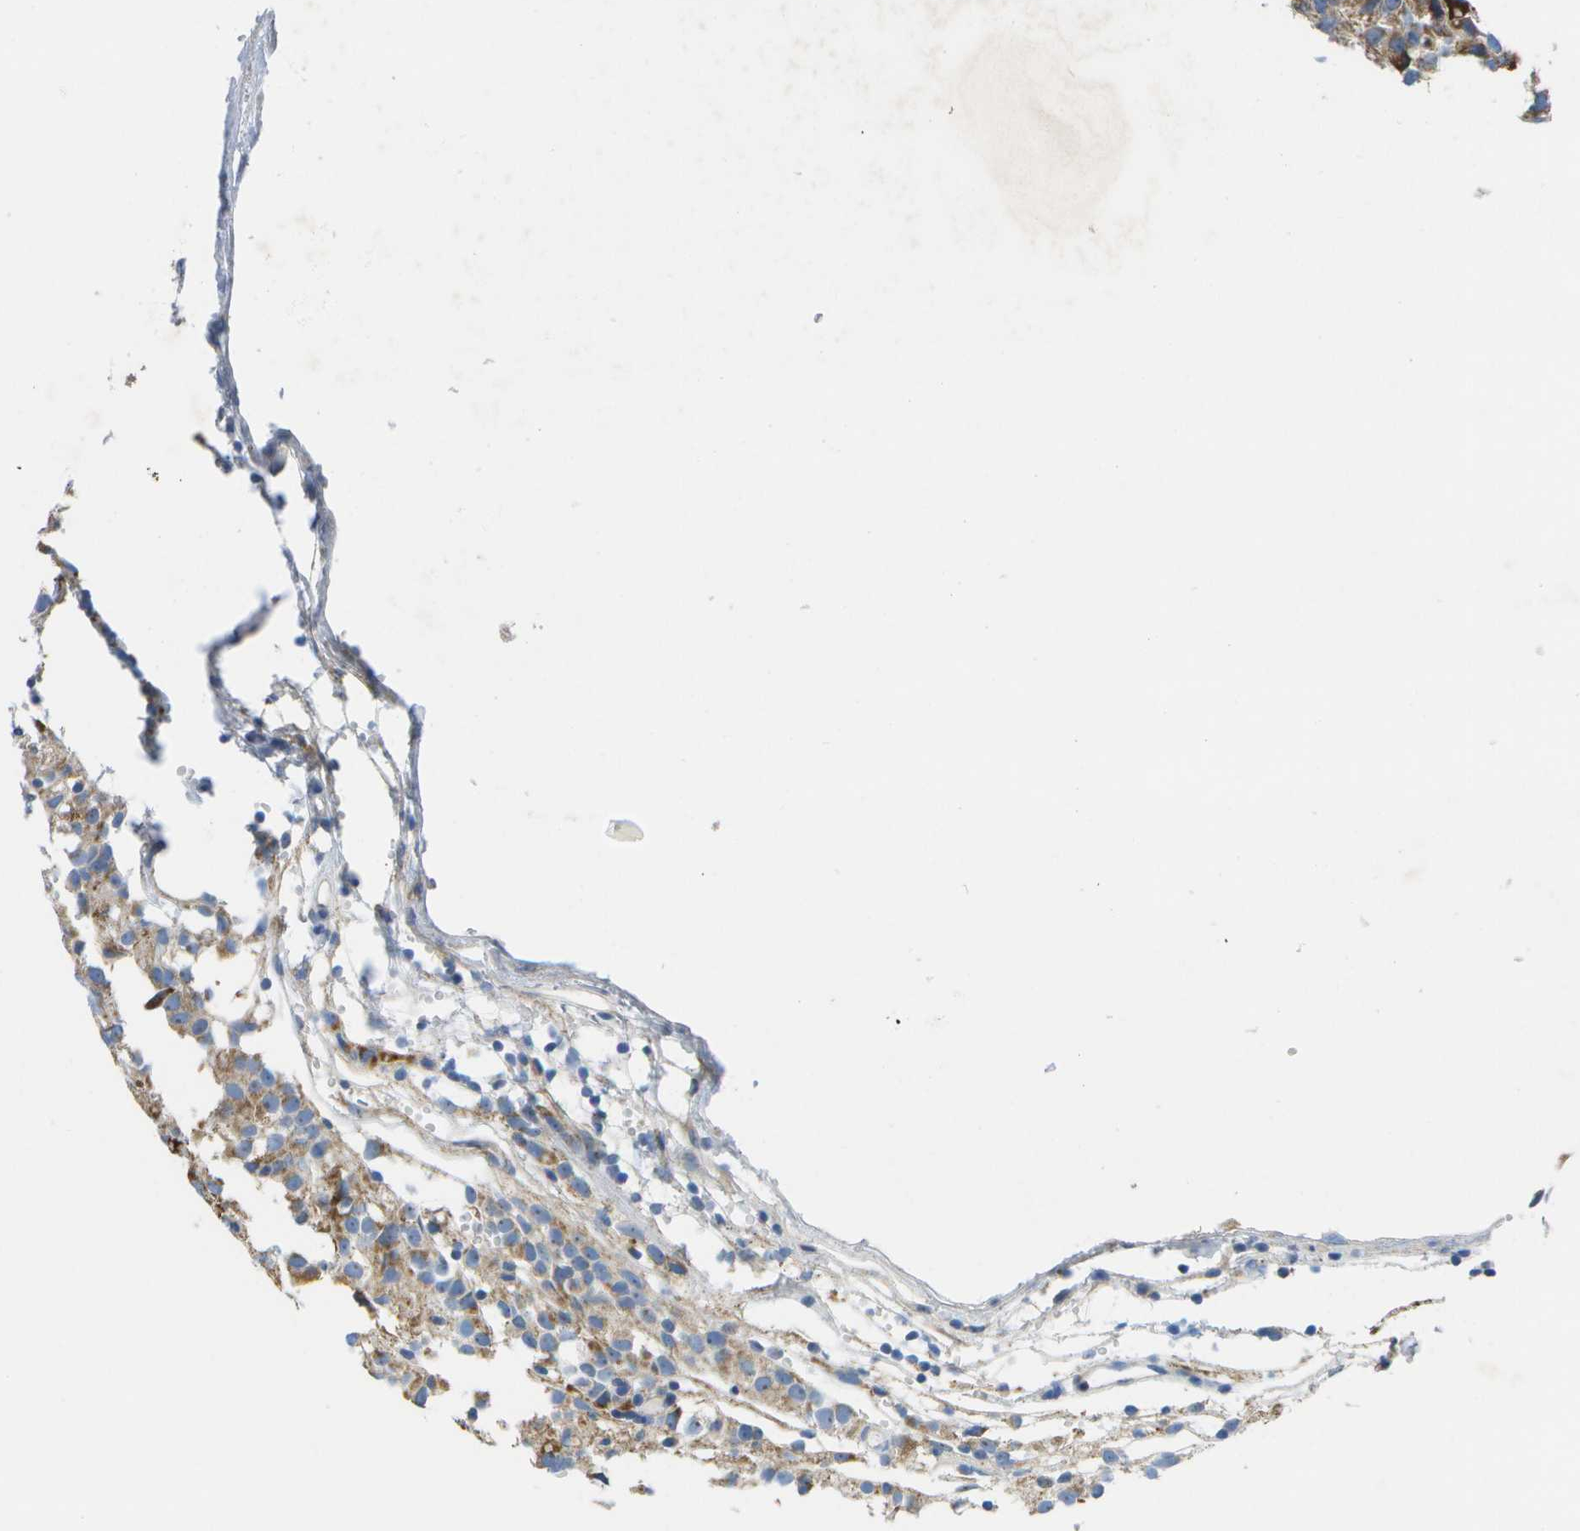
{"staining": {"intensity": "moderate", "quantity": ">75%", "location": "cytoplasmic/membranous"}, "tissue": "glioma", "cell_type": "Tumor cells", "image_type": "cancer", "snomed": [{"axis": "morphology", "description": "Glioma, malignant, High grade"}, {"axis": "topography", "description": "Brain"}], "caption": "Glioma tissue reveals moderate cytoplasmic/membranous positivity in approximately >75% of tumor cells", "gene": "GDF5", "patient": {"sex": "male", "age": 32}}